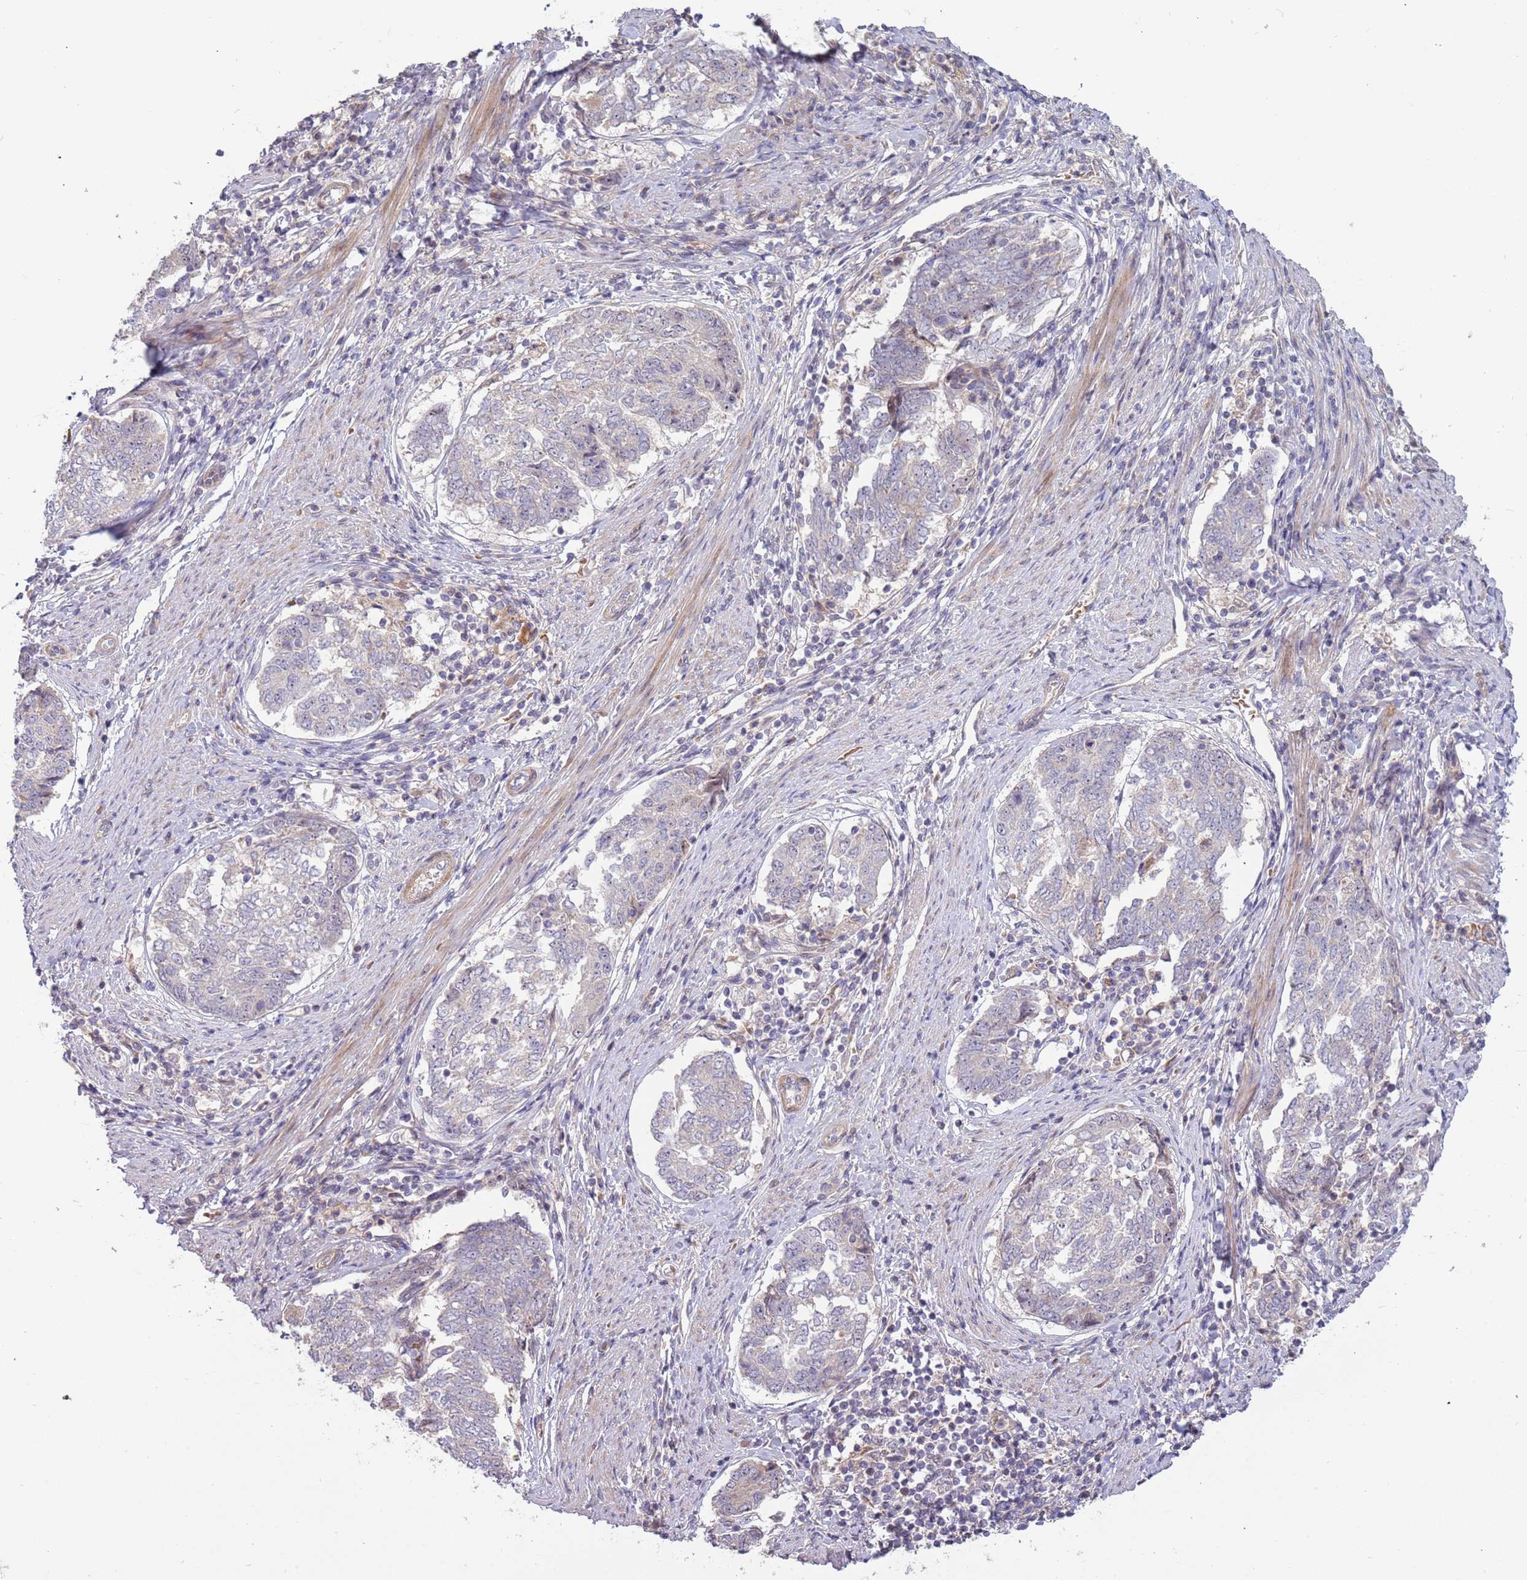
{"staining": {"intensity": "negative", "quantity": "none", "location": "none"}, "tissue": "endometrial cancer", "cell_type": "Tumor cells", "image_type": "cancer", "snomed": [{"axis": "morphology", "description": "Adenocarcinoma, NOS"}, {"axis": "topography", "description": "Endometrium"}], "caption": "Tumor cells show no significant protein positivity in adenocarcinoma (endometrial). (DAB immunohistochemistry (IHC), high magnification).", "gene": "TRAPPC6B", "patient": {"sex": "female", "age": 80}}